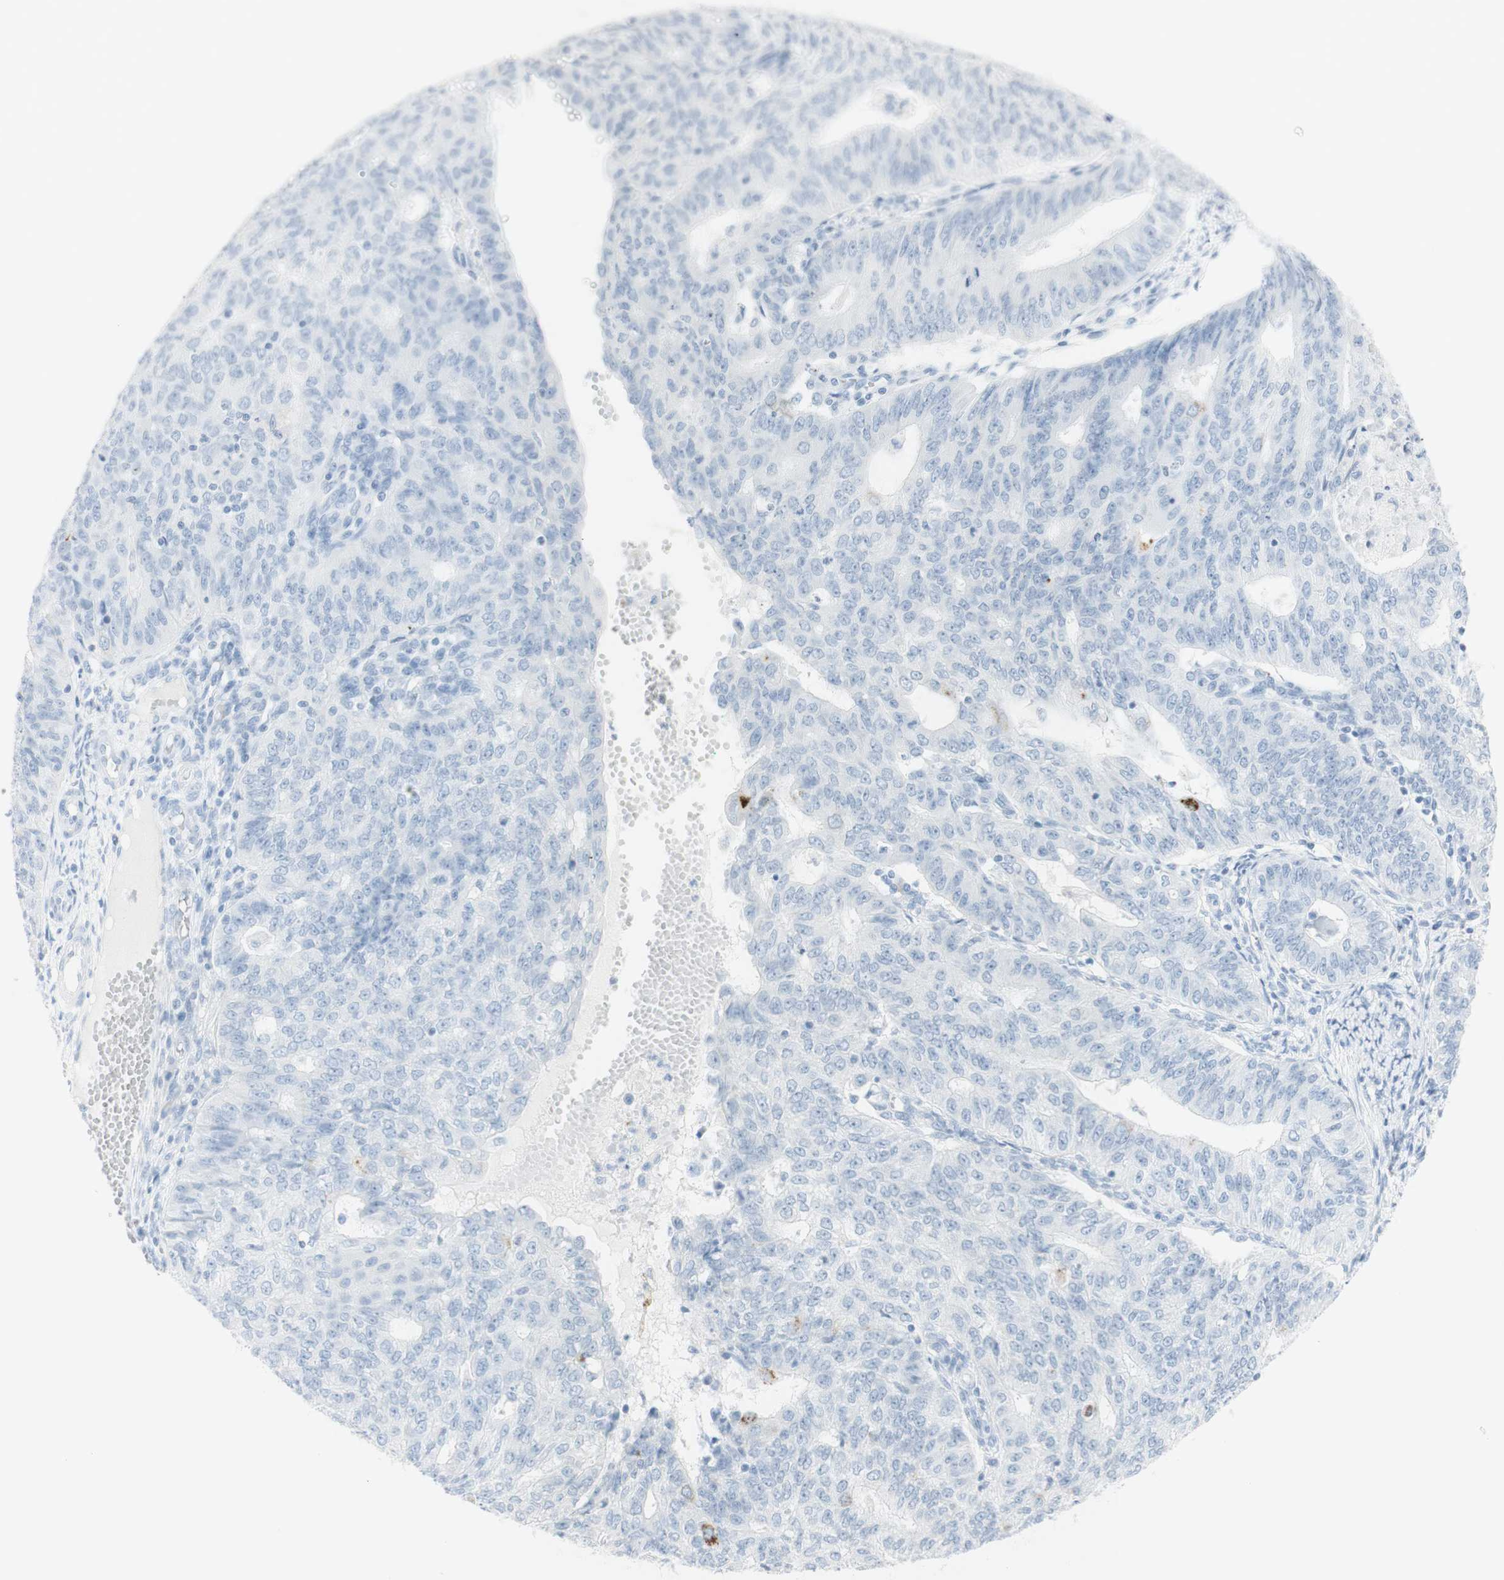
{"staining": {"intensity": "negative", "quantity": "none", "location": "none"}, "tissue": "endometrial cancer", "cell_type": "Tumor cells", "image_type": "cancer", "snomed": [{"axis": "morphology", "description": "Adenocarcinoma, NOS"}, {"axis": "topography", "description": "Endometrium"}], "caption": "This is a micrograph of immunohistochemistry staining of endometrial adenocarcinoma, which shows no expression in tumor cells.", "gene": "NAPSA", "patient": {"sex": "female", "age": 32}}